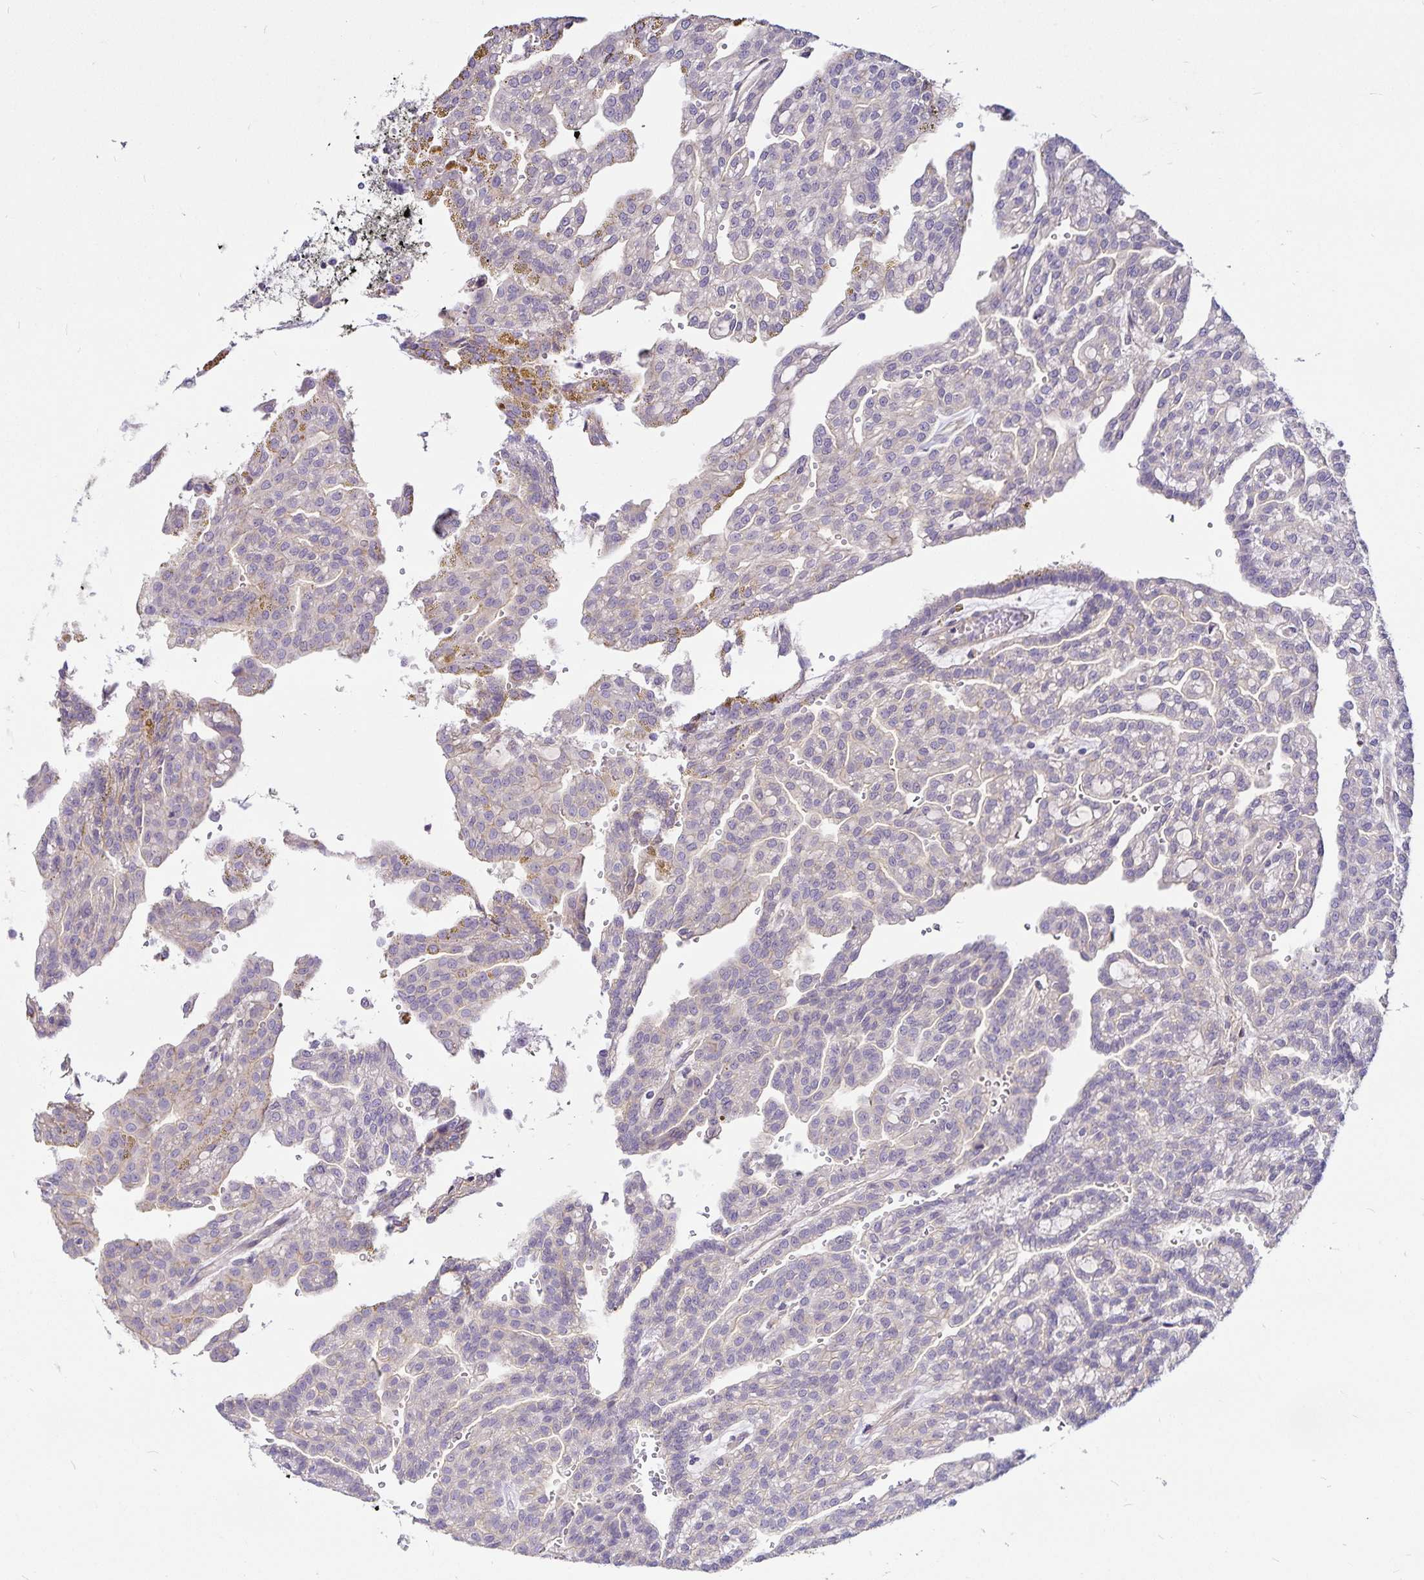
{"staining": {"intensity": "negative", "quantity": "none", "location": "none"}, "tissue": "renal cancer", "cell_type": "Tumor cells", "image_type": "cancer", "snomed": [{"axis": "morphology", "description": "Adenocarcinoma, NOS"}, {"axis": "topography", "description": "Kidney"}], "caption": "This histopathology image is of renal cancer (adenocarcinoma) stained with immunohistochemistry to label a protein in brown with the nuclei are counter-stained blue. There is no positivity in tumor cells.", "gene": "GNG12", "patient": {"sex": "male", "age": 63}}